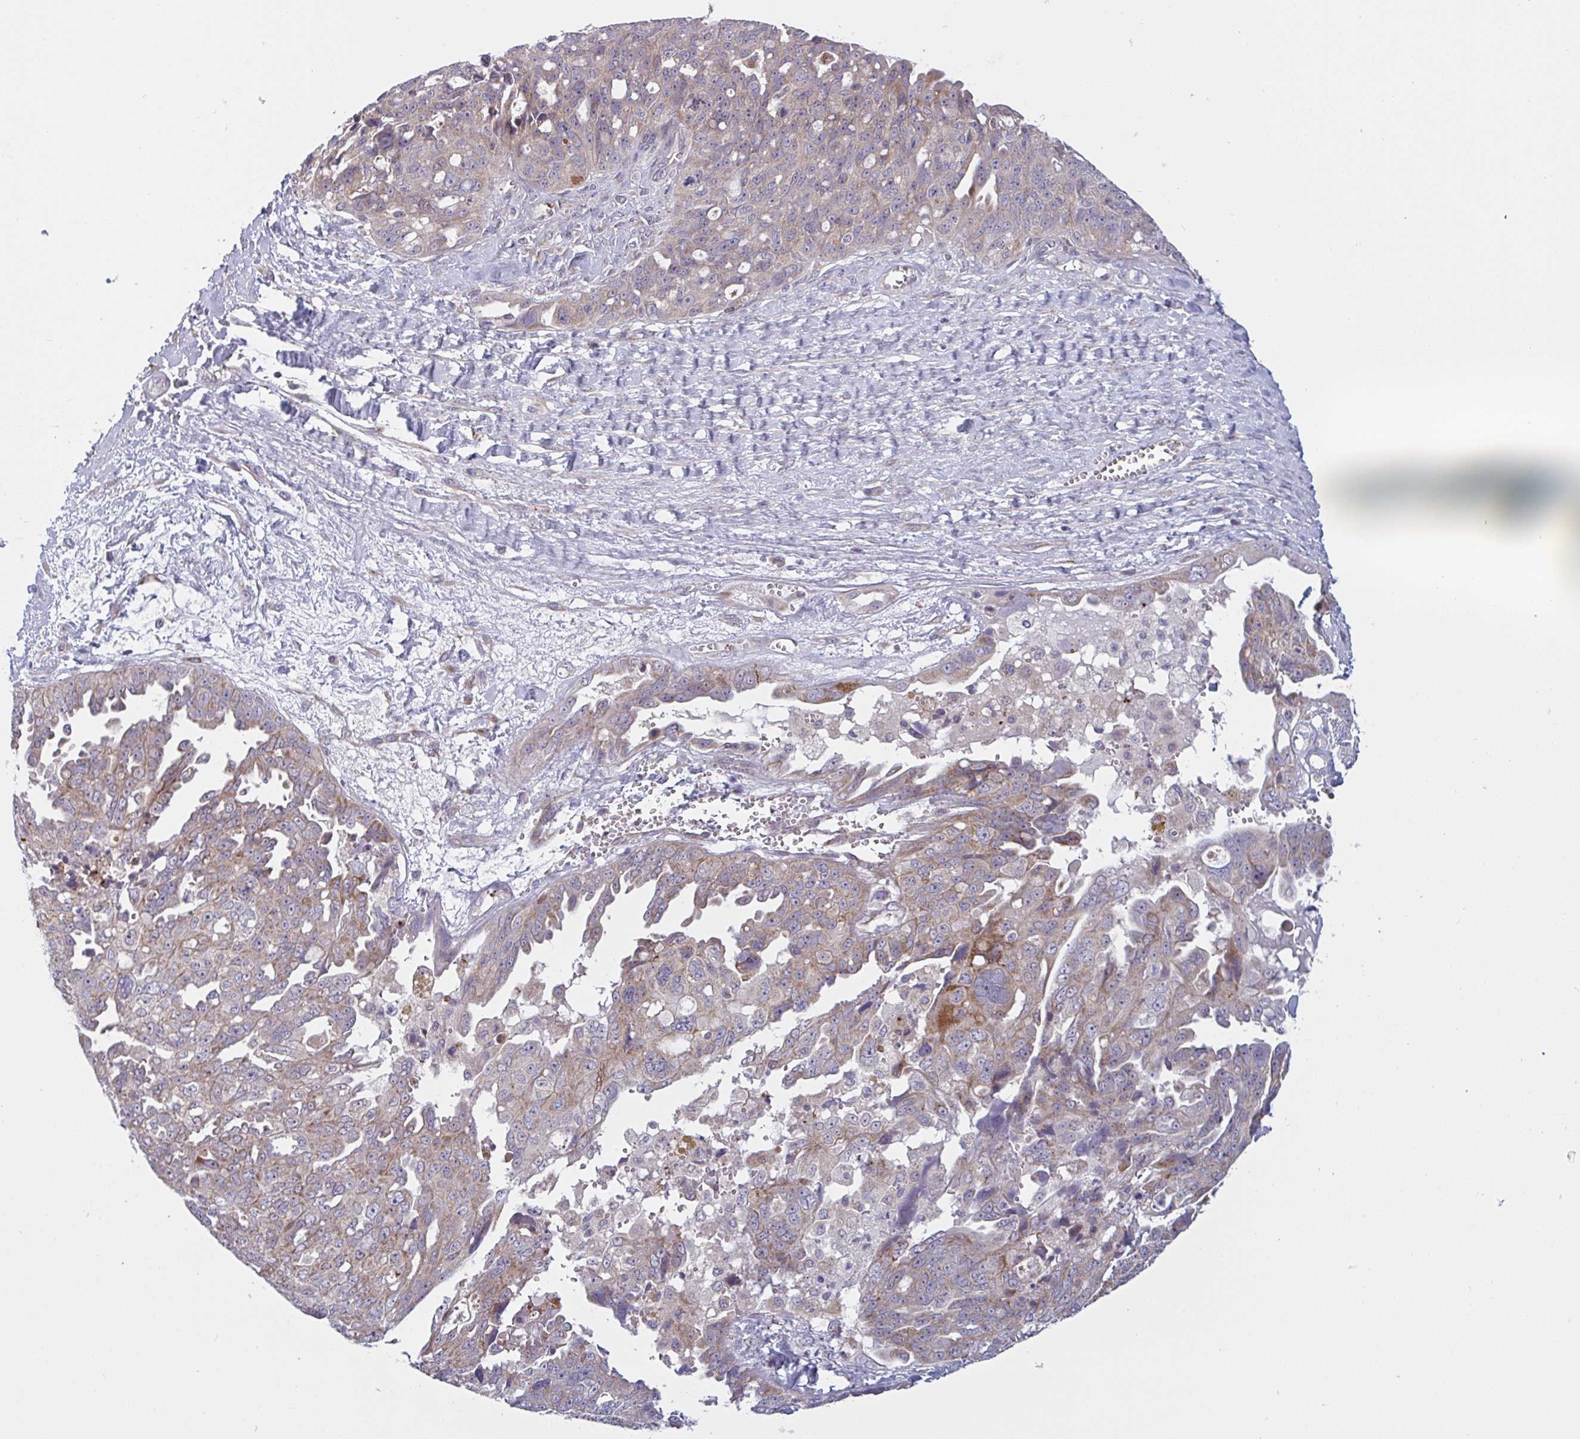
{"staining": {"intensity": "weak", "quantity": ">75%", "location": "cytoplasmic/membranous"}, "tissue": "ovarian cancer", "cell_type": "Tumor cells", "image_type": "cancer", "snomed": [{"axis": "morphology", "description": "Carcinoma, endometroid"}, {"axis": "topography", "description": "Ovary"}], "caption": "This micrograph displays immunohistochemistry staining of ovarian cancer (endometroid carcinoma), with low weak cytoplasmic/membranous positivity in about >75% of tumor cells.", "gene": "MRPS2", "patient": {"sex": "female", "age": 70}}